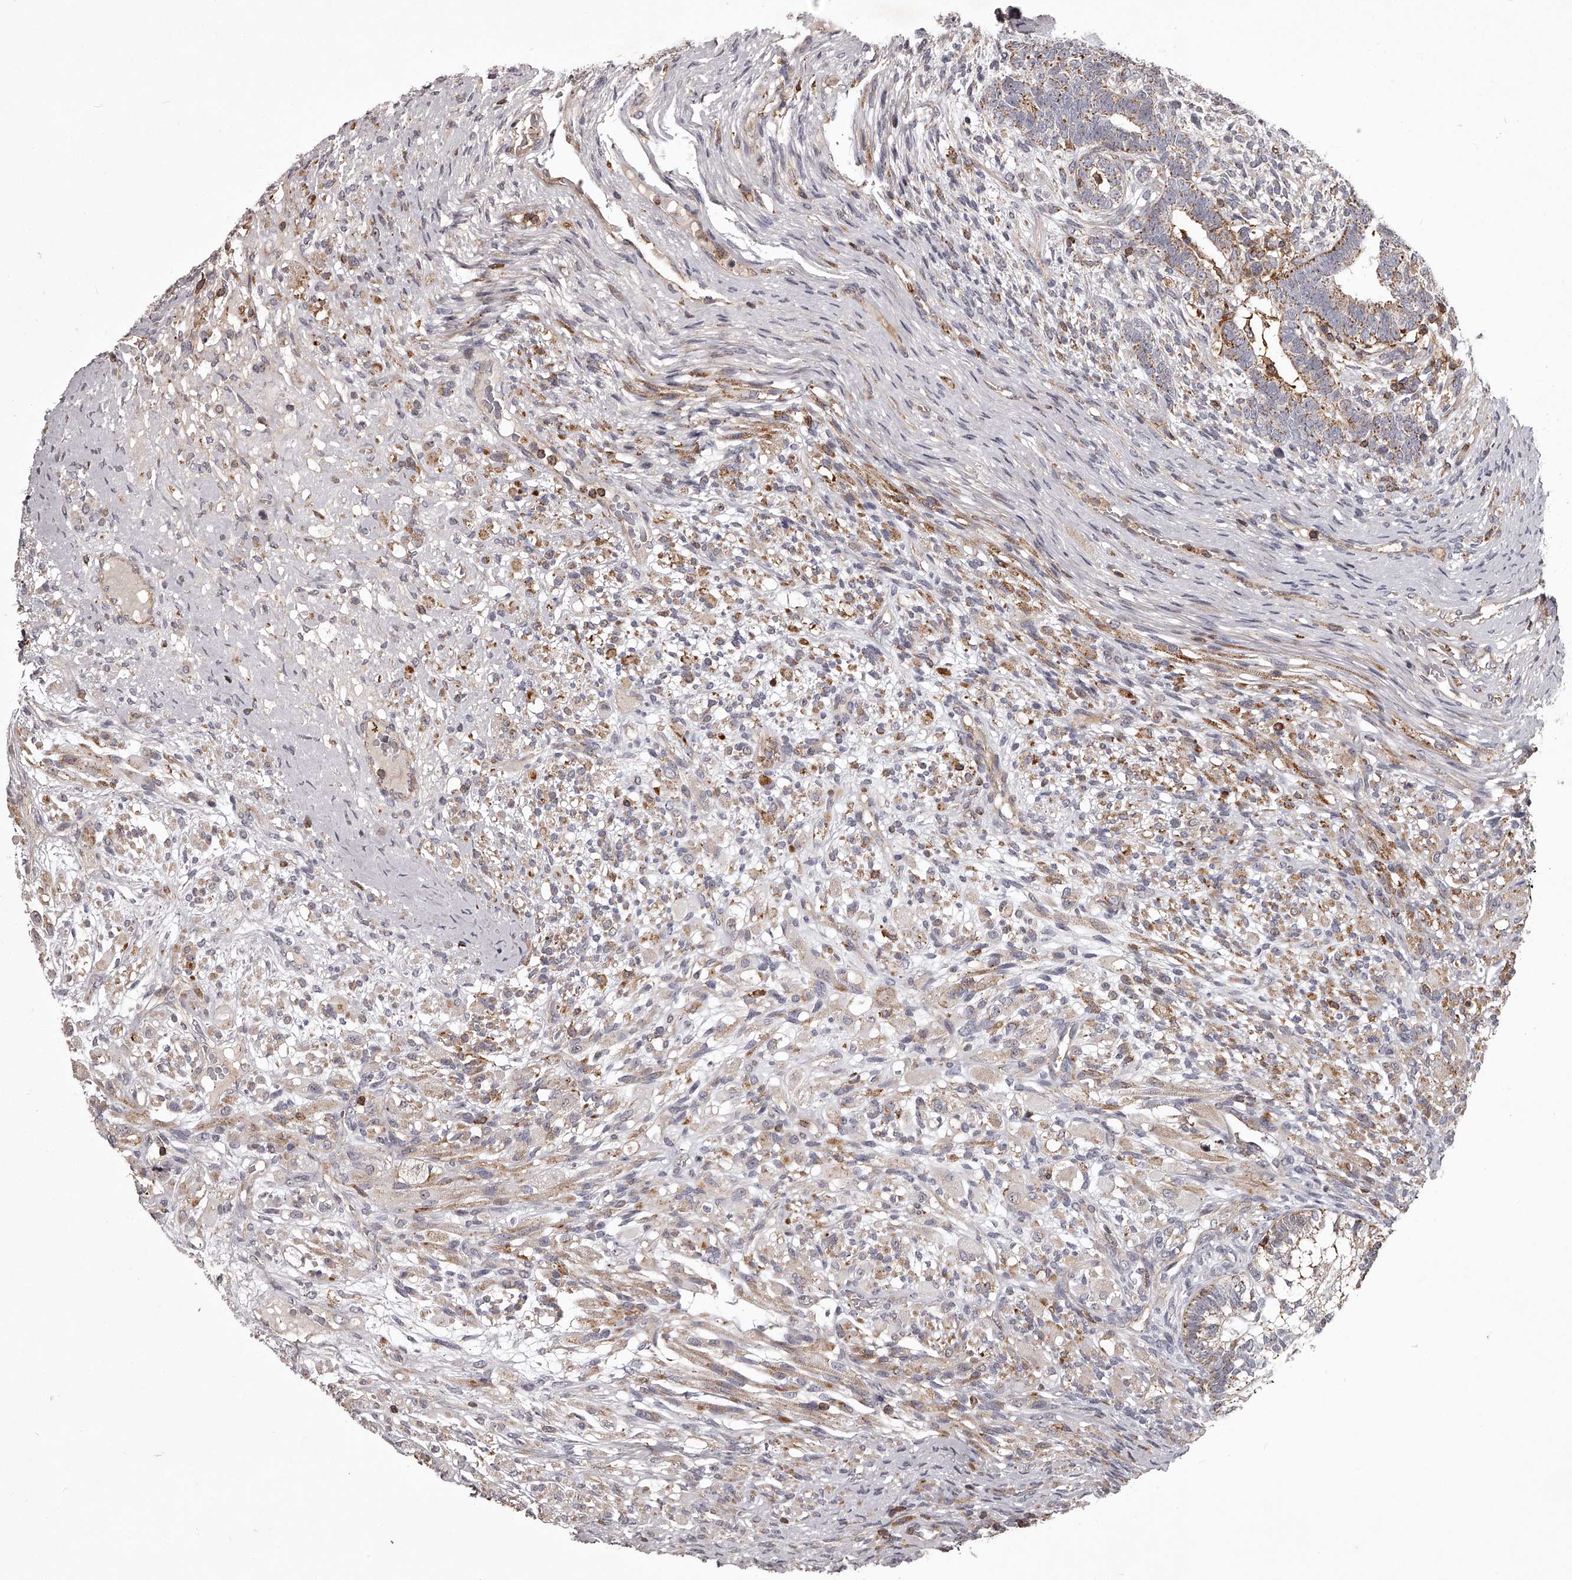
{"staining": {"intensity": "moderate", "quantity": "<25%", "location": "cytoplasmic/membranous"}, "tissue": "testis cancer", "cell_type": "Tumor cells", "image_type": "cancer", "snomed": [{"axis": "morphology", "description": "Seminoma, NOS"}, {"axis": "morphology", "description": "Carcinoma, Embryonal, NOS"}, {"axis": "topography", "description": "Testis"}], "caption": "High-power microscopy captured an immunohistochemistry (IHC) image of testis cancer (embryonal carcinoma), revealing moderate cytoplasmic/membranous expression in about <25% of tumor cells. (DAB (3,3'-diaminobenzidine) IHC, brown staining for protein, blue staining for nuclei).", "gene": "RRP36", "patient": {"sex": "male", "age": 28}}